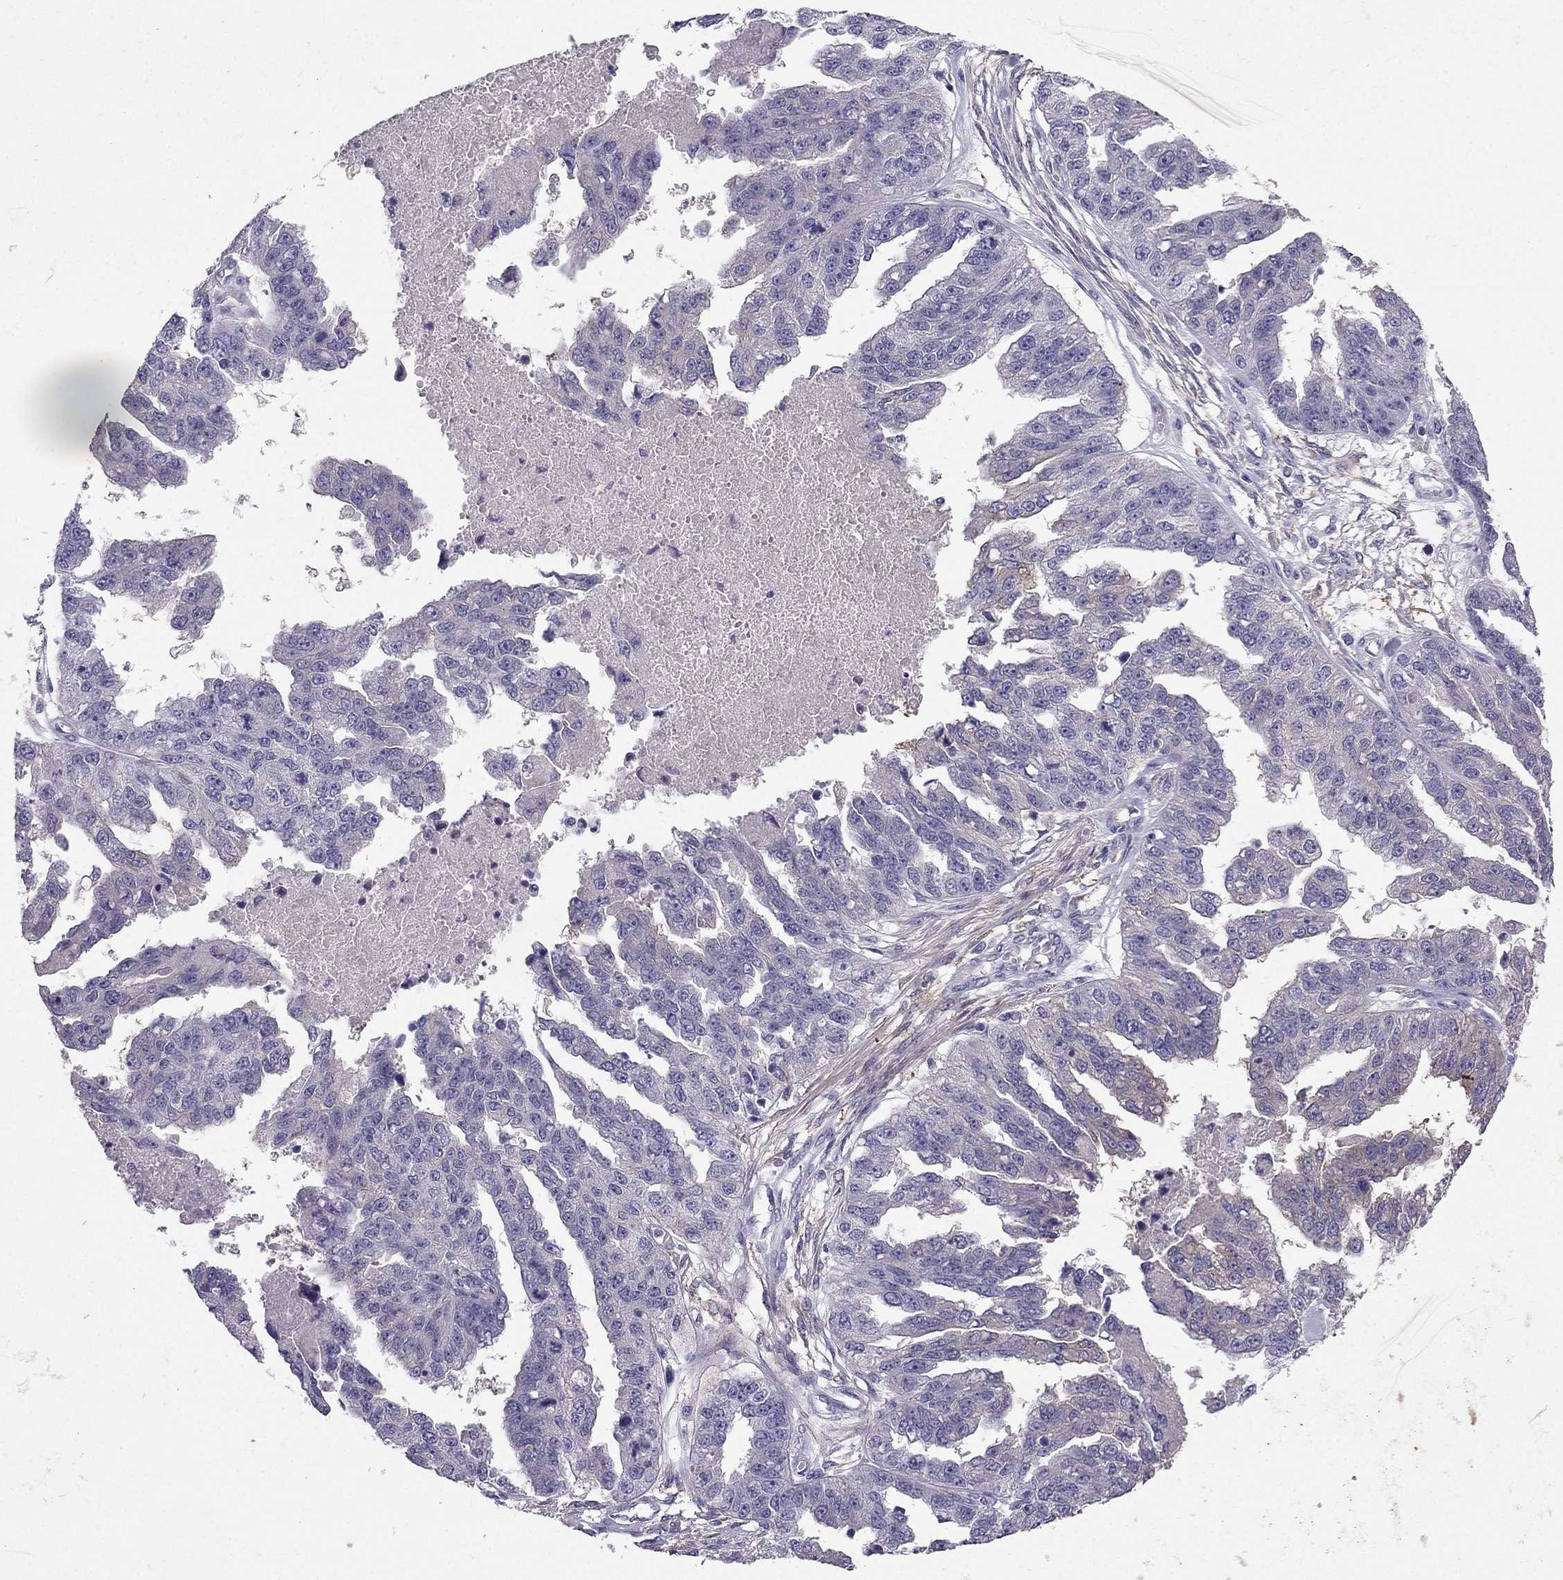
{"staining": {"intensity": "negative", "quantity": "none", "location": "none"}, "tissue": "ovarian cancer", "cell_type": "Tumor cells", "image_type": "cancer", "snomed": [{"axis": "morphology", "description": "Cystadenocarcinoma, serous, NOS"}, {"axis": "topography", "description": "Ovary"}], "caption": "Immunohistochemical staining of ovarian cancer (serous cystadenocarcinoma) displays no significant expression in tumor cells.", "gene": "SYT5", "patient": {"sex": "female", "age": 58}}